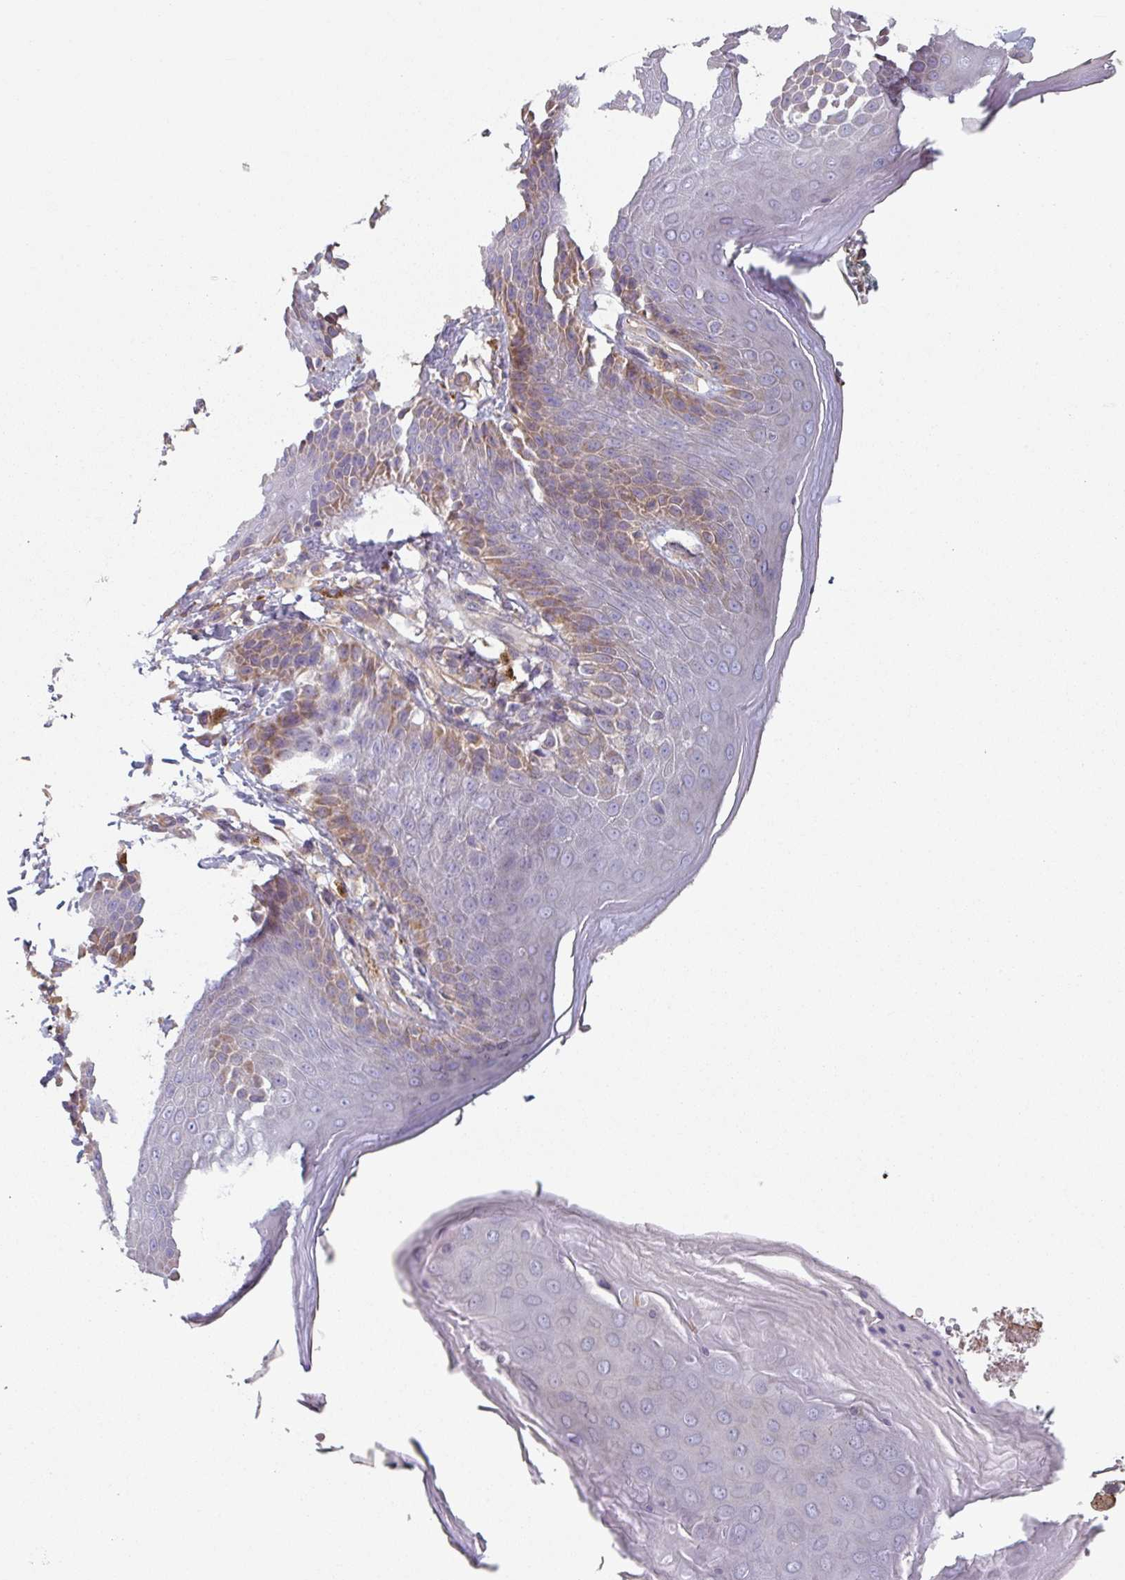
{"staining": {"intensity": "moderate", "quantity": "25%-75%", "location": "cytoplasmic/membranous"}, "tissue": "skin", "cell_type": "Epidermal cells", "image_type": "normal", "snomed": [{"axis": "morphology", "description": "Normal tissue, NOS"}, {"axis": "topography", "description": "Peripheral nerve tissue"}], "caption": "Skin stained for a protein displays moderate cytoplasmic/membranous positivity in epidermal cells. The protein is shown in brown color, while the nuclei are stained blue.", "gene": "GSTA1", "patient": {"sex": "male", "age": 51}}